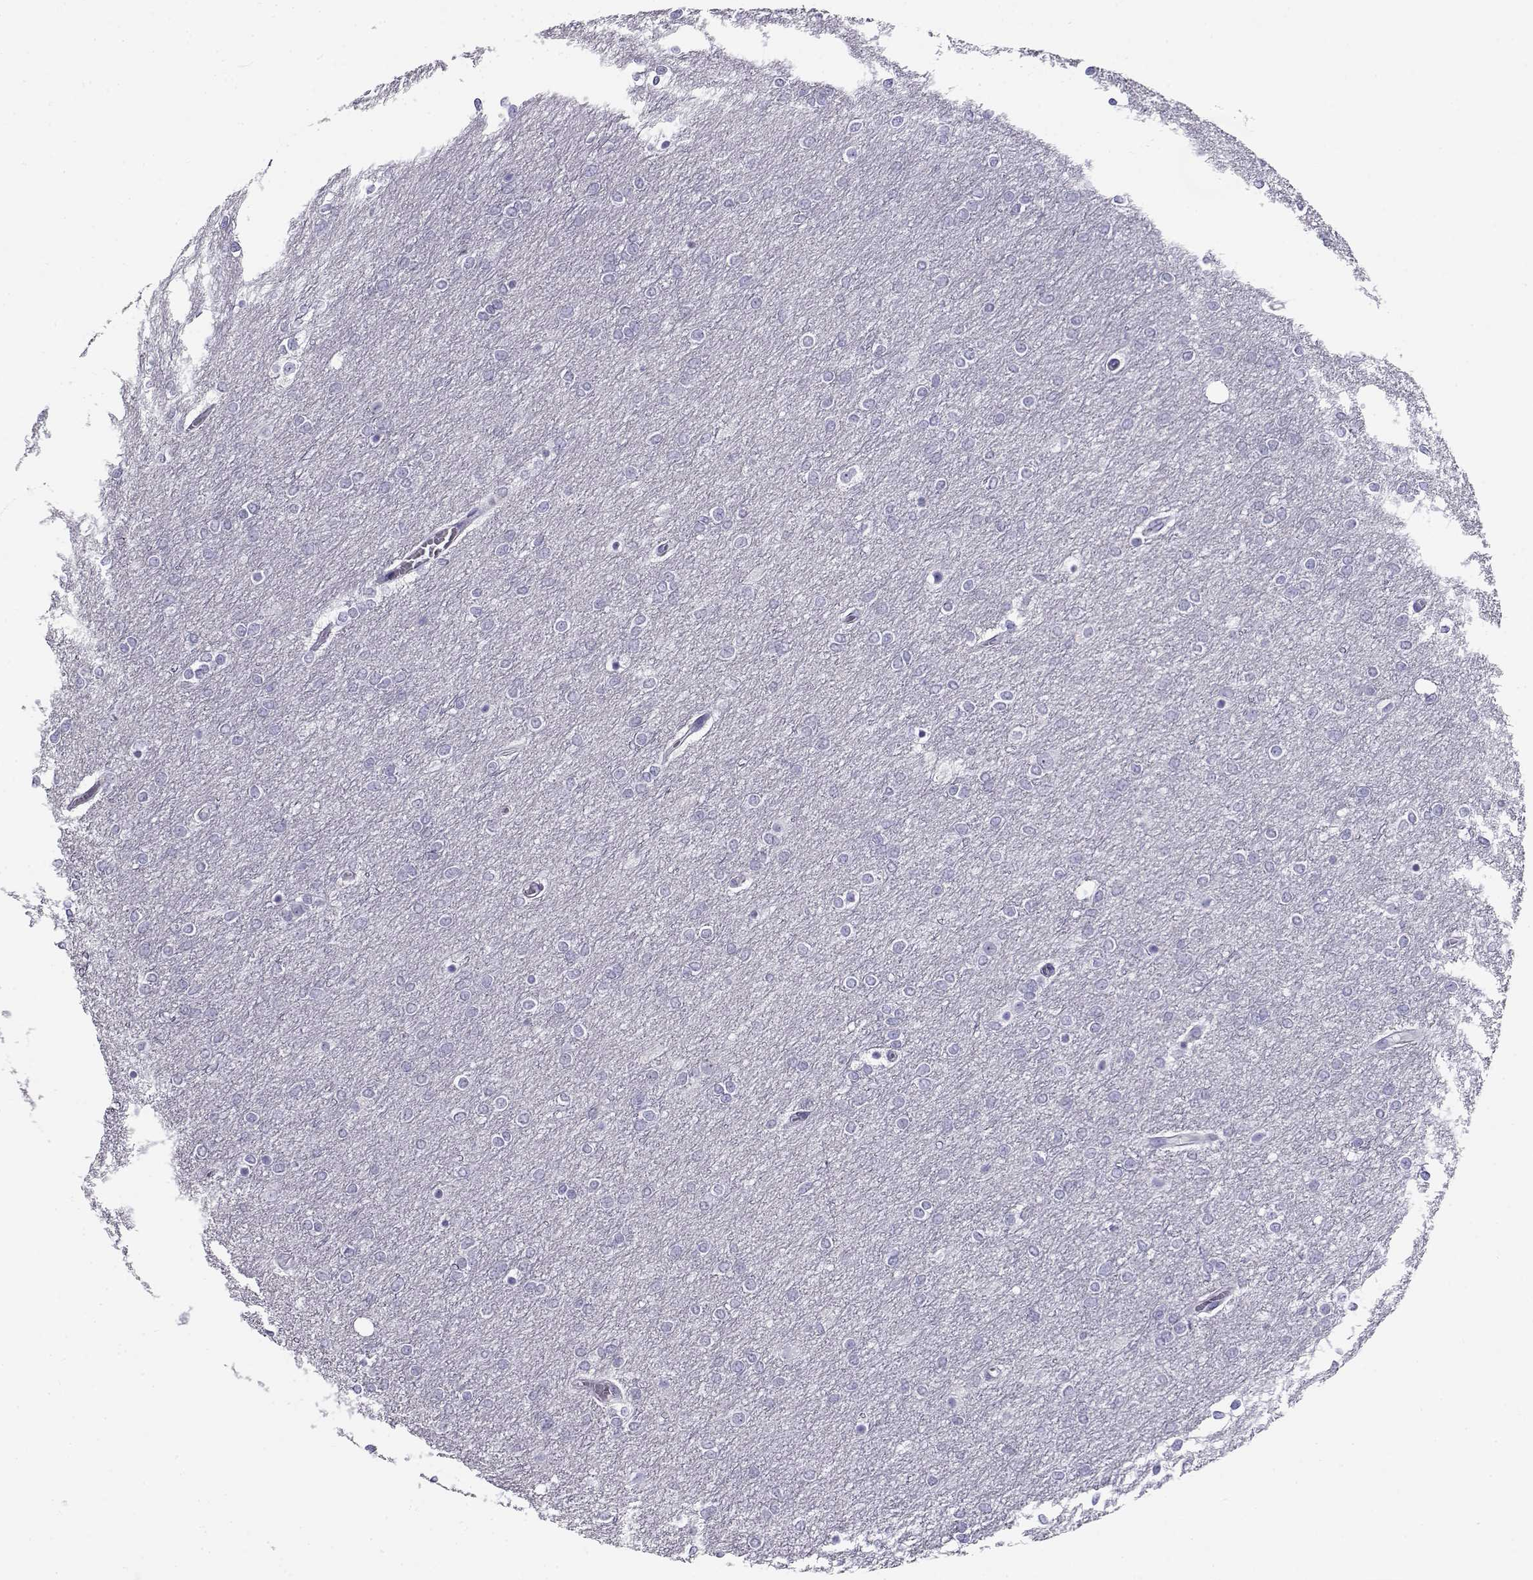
{"staining": {"intensity": "negative", "quantity": "none", "location": "none"}, "tissue": "glioma", "cell_type": "Tumor cells", "image_type": "cancer", "snomed": [{"axis": "morphology", "description": "Glioma, malignant, High grade"}, {"axis": "topography", "description": "Brain"}], "caption": "The histopathology image reveals no significant staining in tumor cells of glioma.", "gene": "CABS1", "patient": {"sex": "female", "age": 61}}